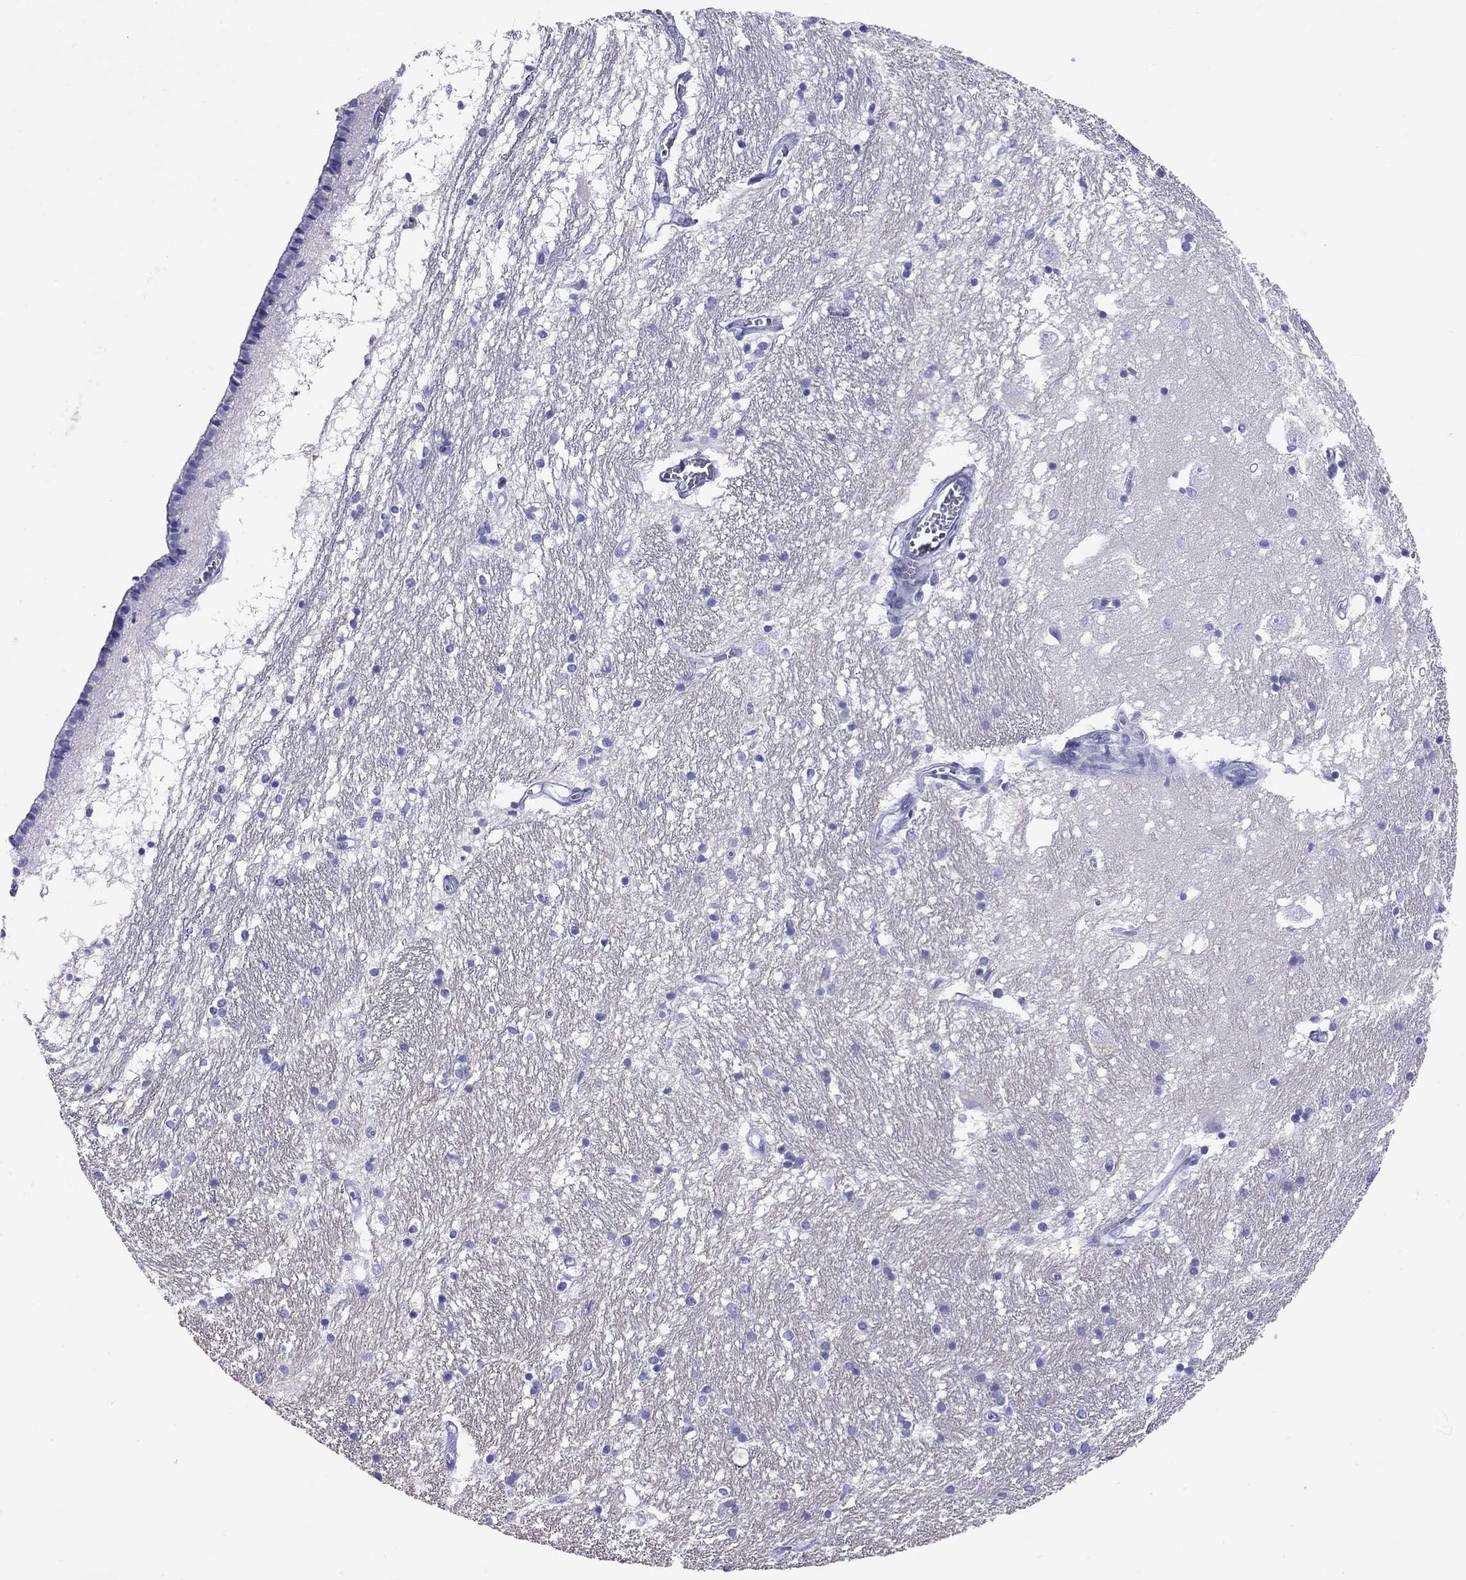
{"staining": {"intensity": "negative", "quantity": "none", "location": "none"}, "tissue": "caudate", "cell_type": "Glial cells", "image_type": "normal", "snomed": [{"axis": "morphology", "description": "Normal tissue, NOS"}, {"axis": "topography", "description": "Lateral ventricle wall"}], "caption": "High magnification brightfield microscopy of unremarkable caudate stained with DAB (brown) and counterstained with hematoxylin (blue): glial cells show no significant staining. The staining is performed using DAB (3,3'-diaminobenzidine) brown chromogen with nuclei counter-stained in using hematoxylin.", "gene": "HLA", "patient": {"sex": "female", "age": 71}}